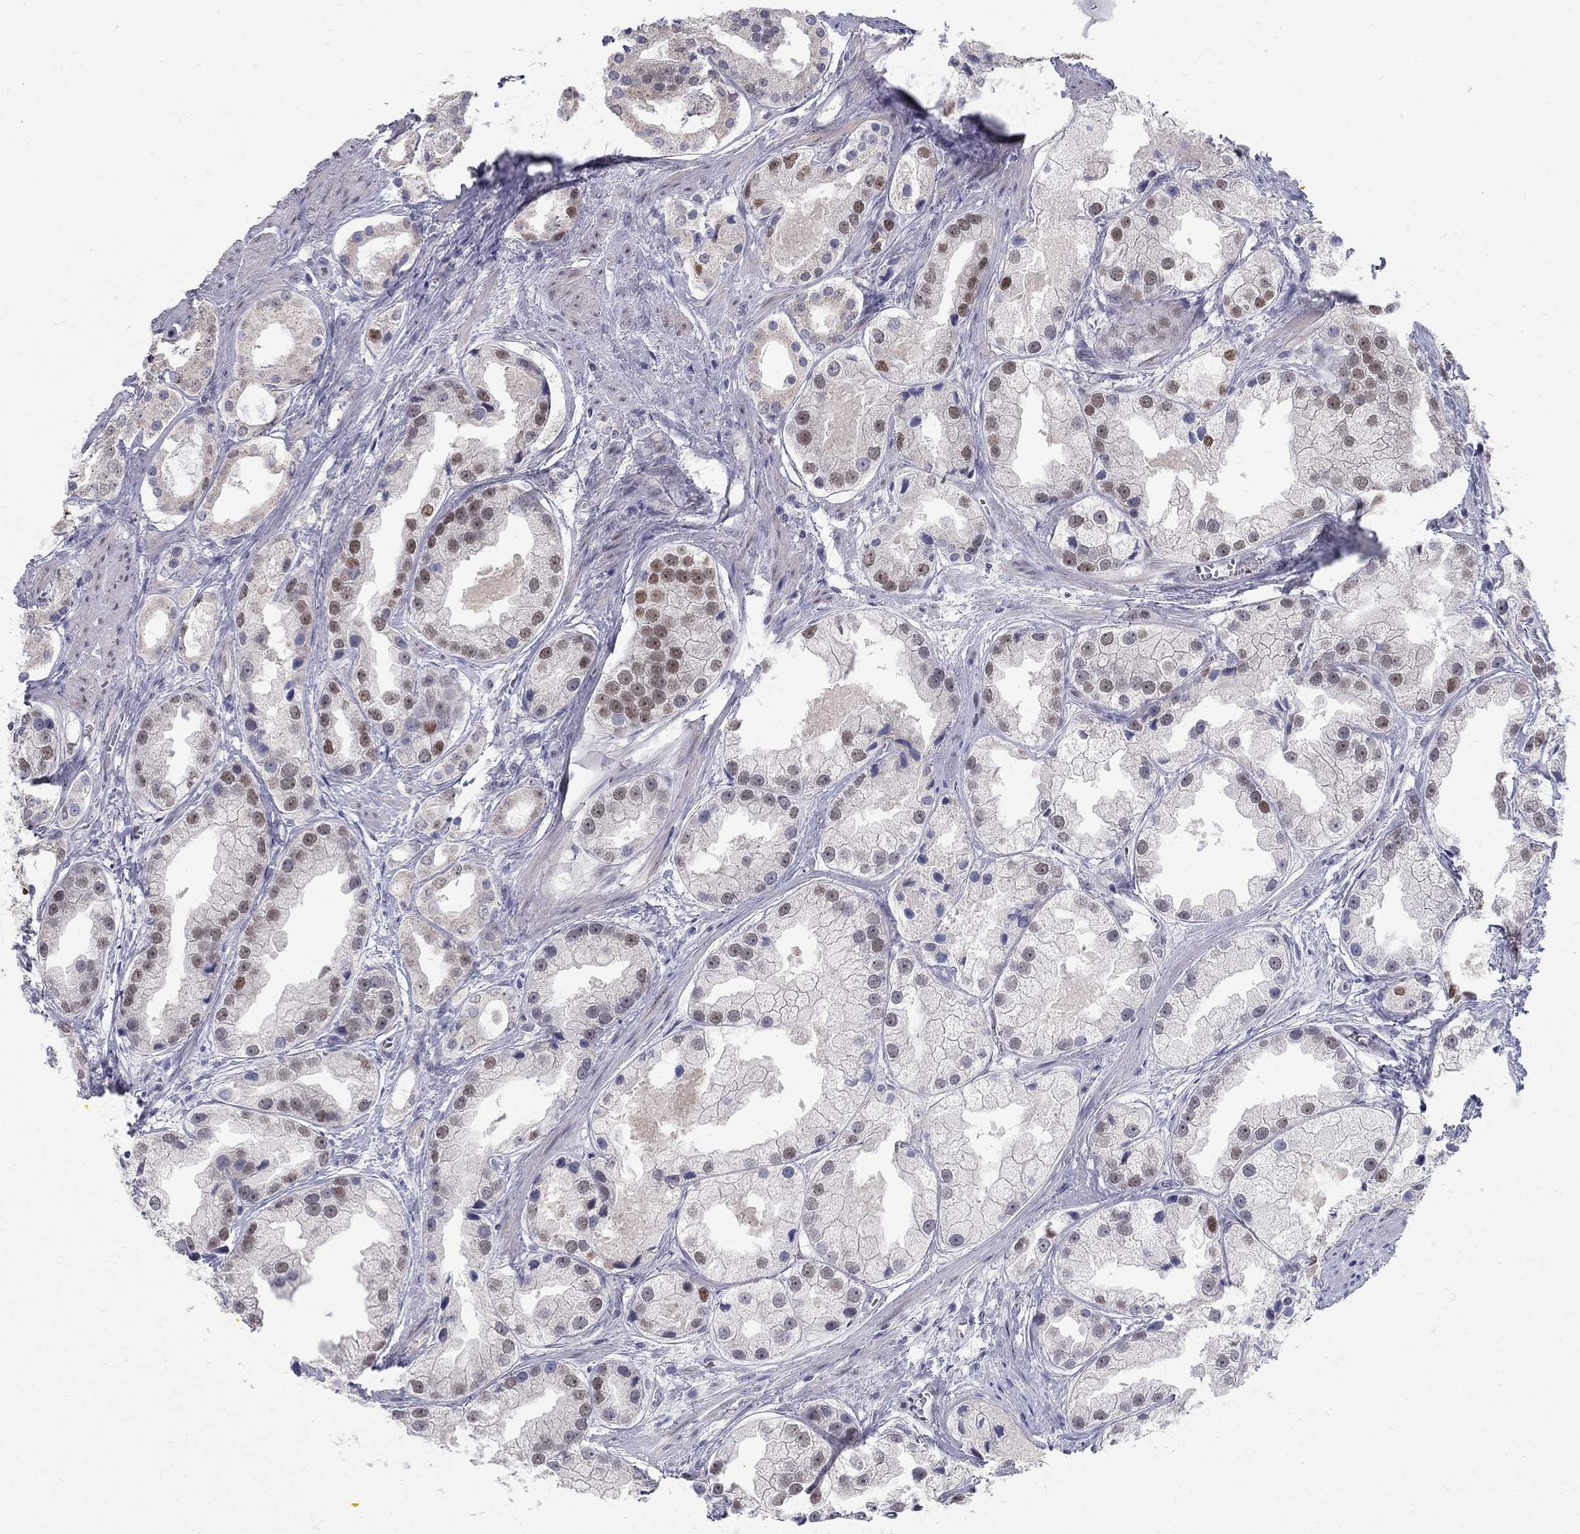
{"staining": {"intensity": "strong", "quantity": "<25%", "location": "nuclear"}, "tissue": "prostate cancer", "cell_type": "Tumor cells", "image_type": "cancer", "snomed": [{"axis": "morphology", "description": "Adenocarcinoma, NOS"}, {"axis": "topography", "description": "Prostate"}], "caption": "The image shows immunohistochemical staining of prostate cancer. There is strong nuclear staining is seen in about <25% of tumor cells. The protein of interest is stained brown, and the nuclei are stained in blue (DAB IHC with brightfield microscopy, high magnification).", "gene": "GCFC2", "patient": {"sex": "male", "age": 61}}